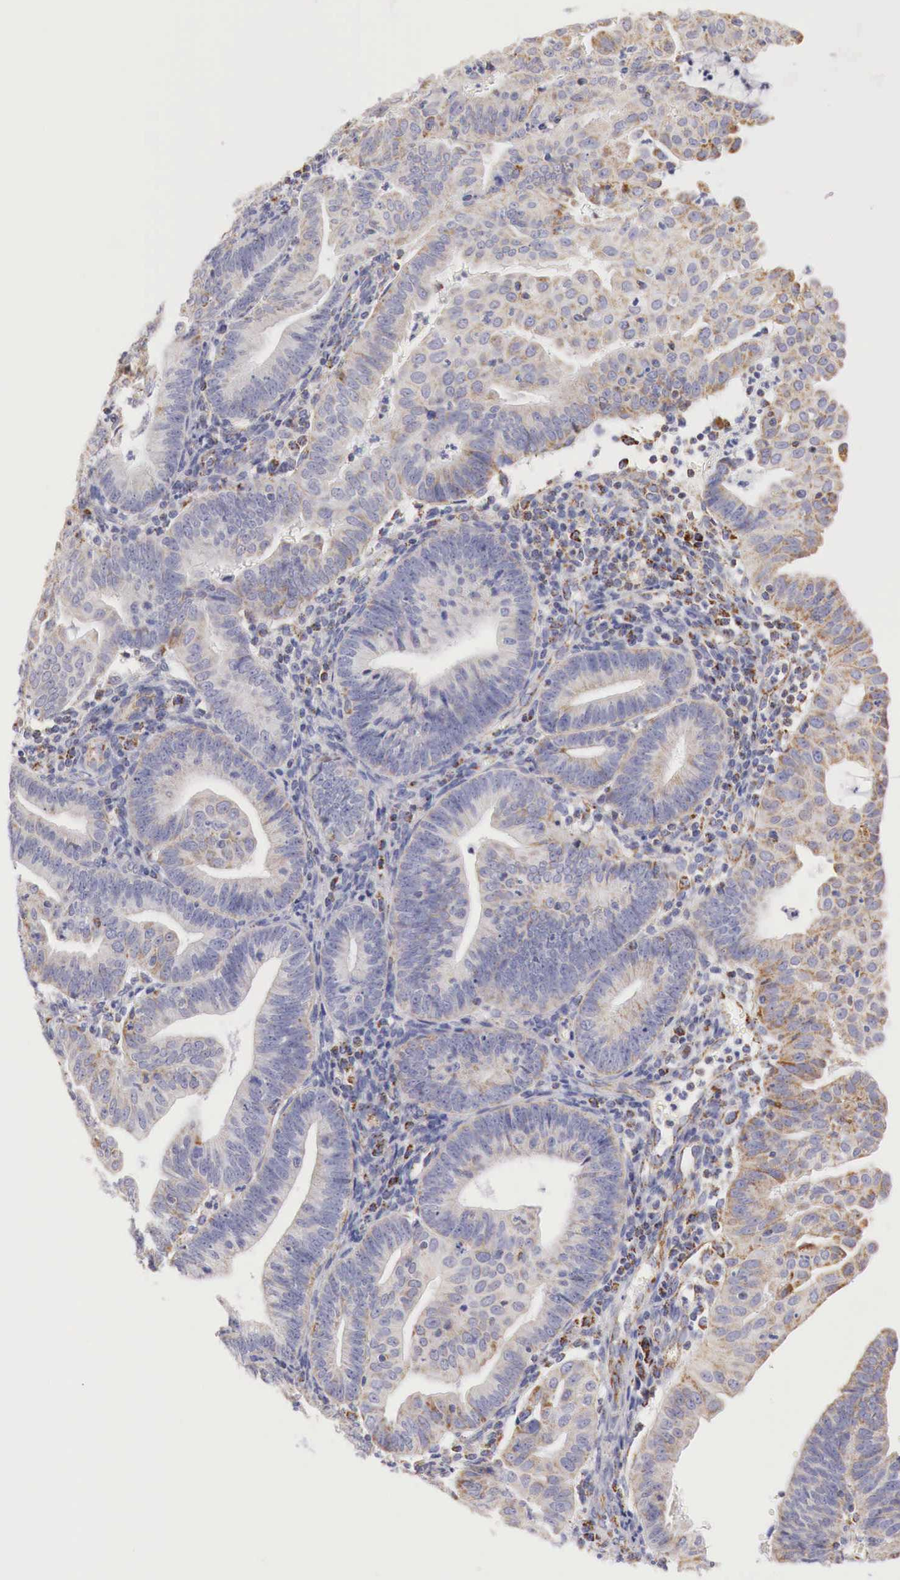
{"staining": {"intensity": "weak", "quantity": "25%-75%", "location": "cytoplasmic/membranous"}, "tissue": "endometrial cancer", "cell_type": "Tumor cells", "image_type": "cancer", "snomed": [{"axis": "morphology", "description": "Adenocarcinoma, NOS"}, {"axis": "topography", "description": "Endometrium"}], "caption": "An immunohistochemistry (IHC) histopathology image of neoplastic tissue is shown. Protein staining in brown shows weak cytoplasmic/membranous positivity in adenocarcinoma (endometrial) within tumor cells.", "gene": "IDH3G", "patient": {"sex": "female", "age": 60}}